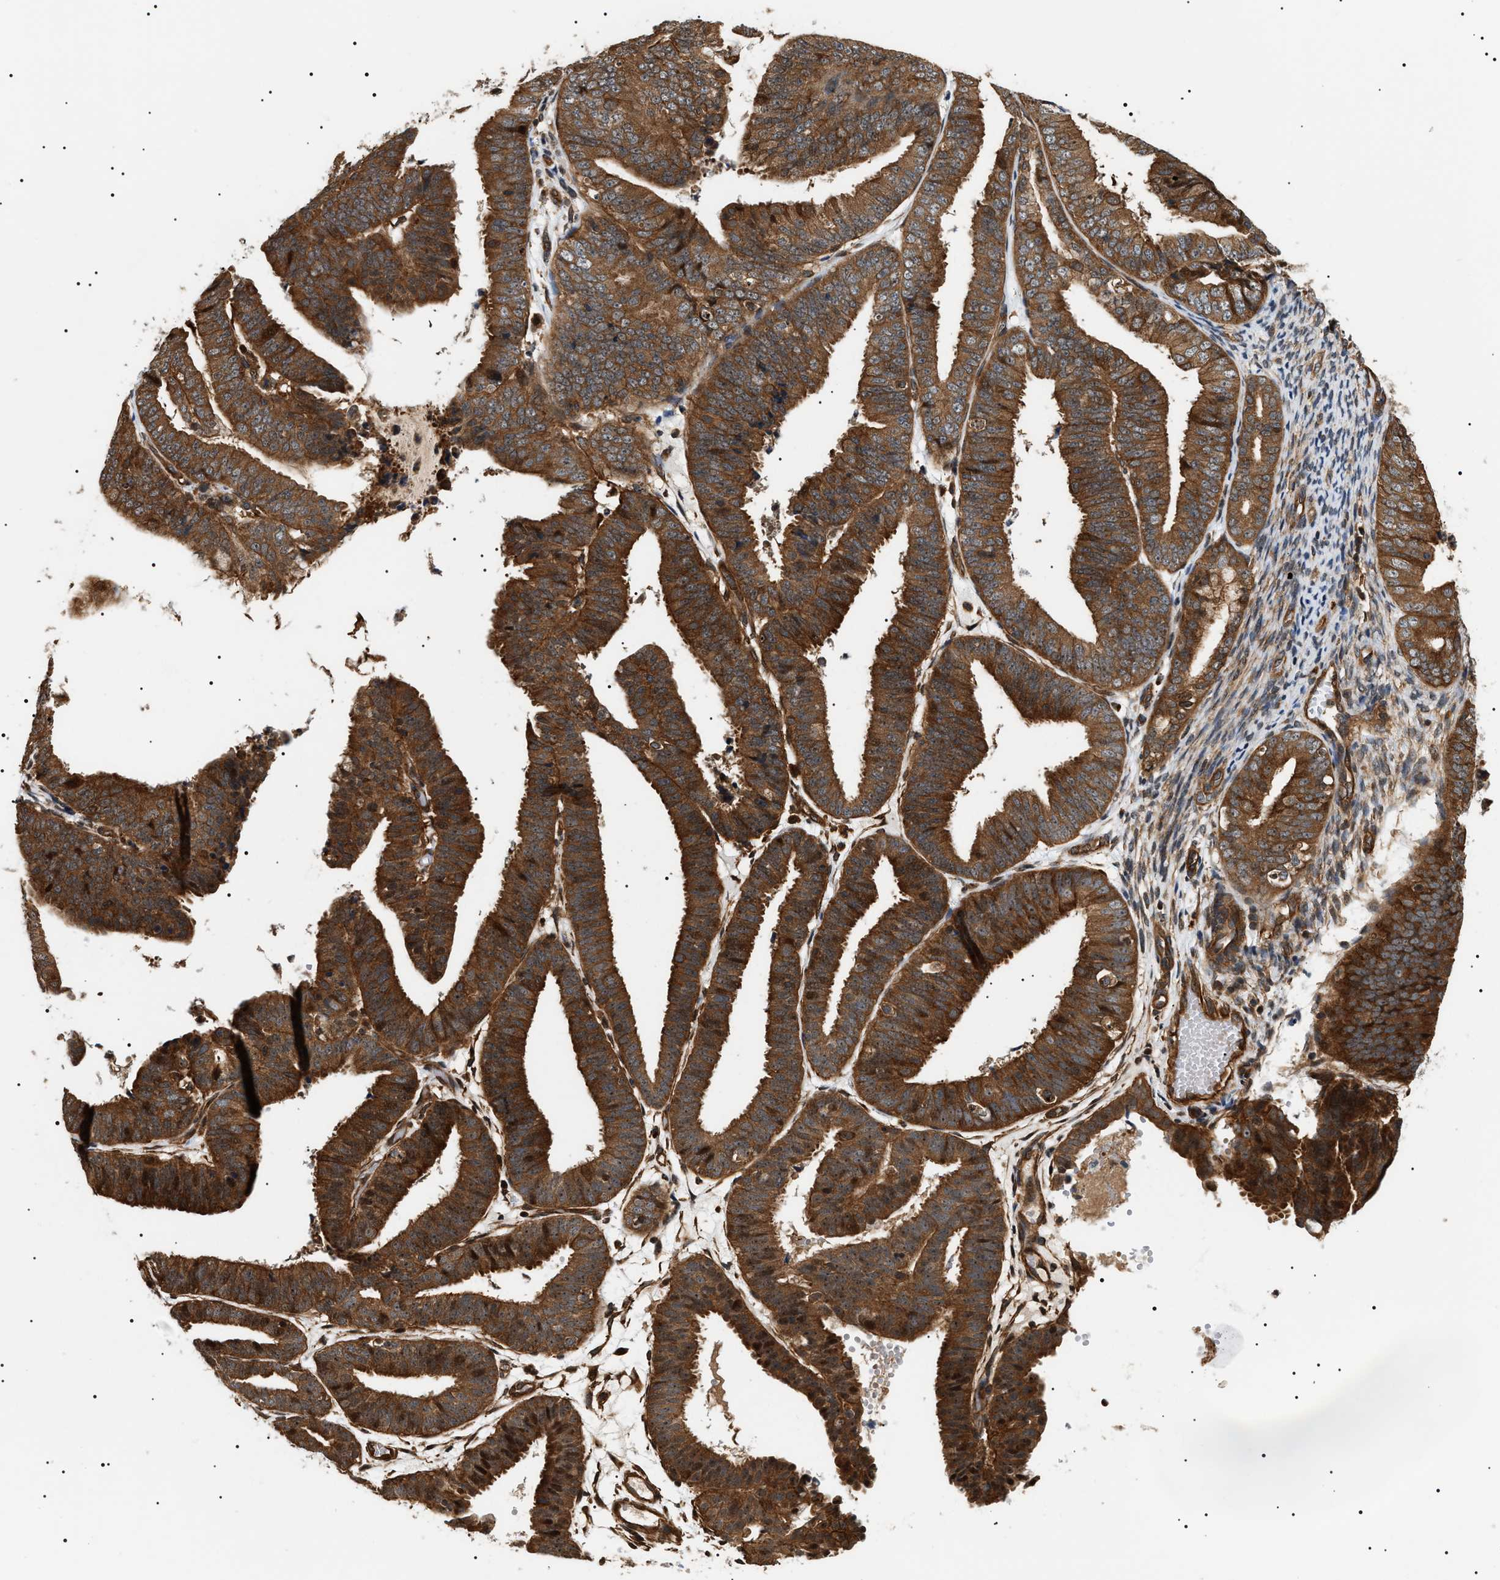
{"staining": {"intensity": "strong", "quantity": ">75%", "location": "cytoplasmic/membranous"}, "tissue": "endometrial cancer", "cell_type": "Tumor cells", "image_type": "cancer", "snomed": [{"axis": "morphology", "description": "Adenocarcinoma, NOS"}, {"axis": "topography", "description": "Endometrium"}], "caption": "Approximately >75% of tumor cells in human endometrial adenocarcinoma reveal strong cytoplasmic/membranous protein staining as visualized by brown immunohistochemical staining.", "gene": "SH3GLB2", "patient": {"sex": "female", "age": 63}}